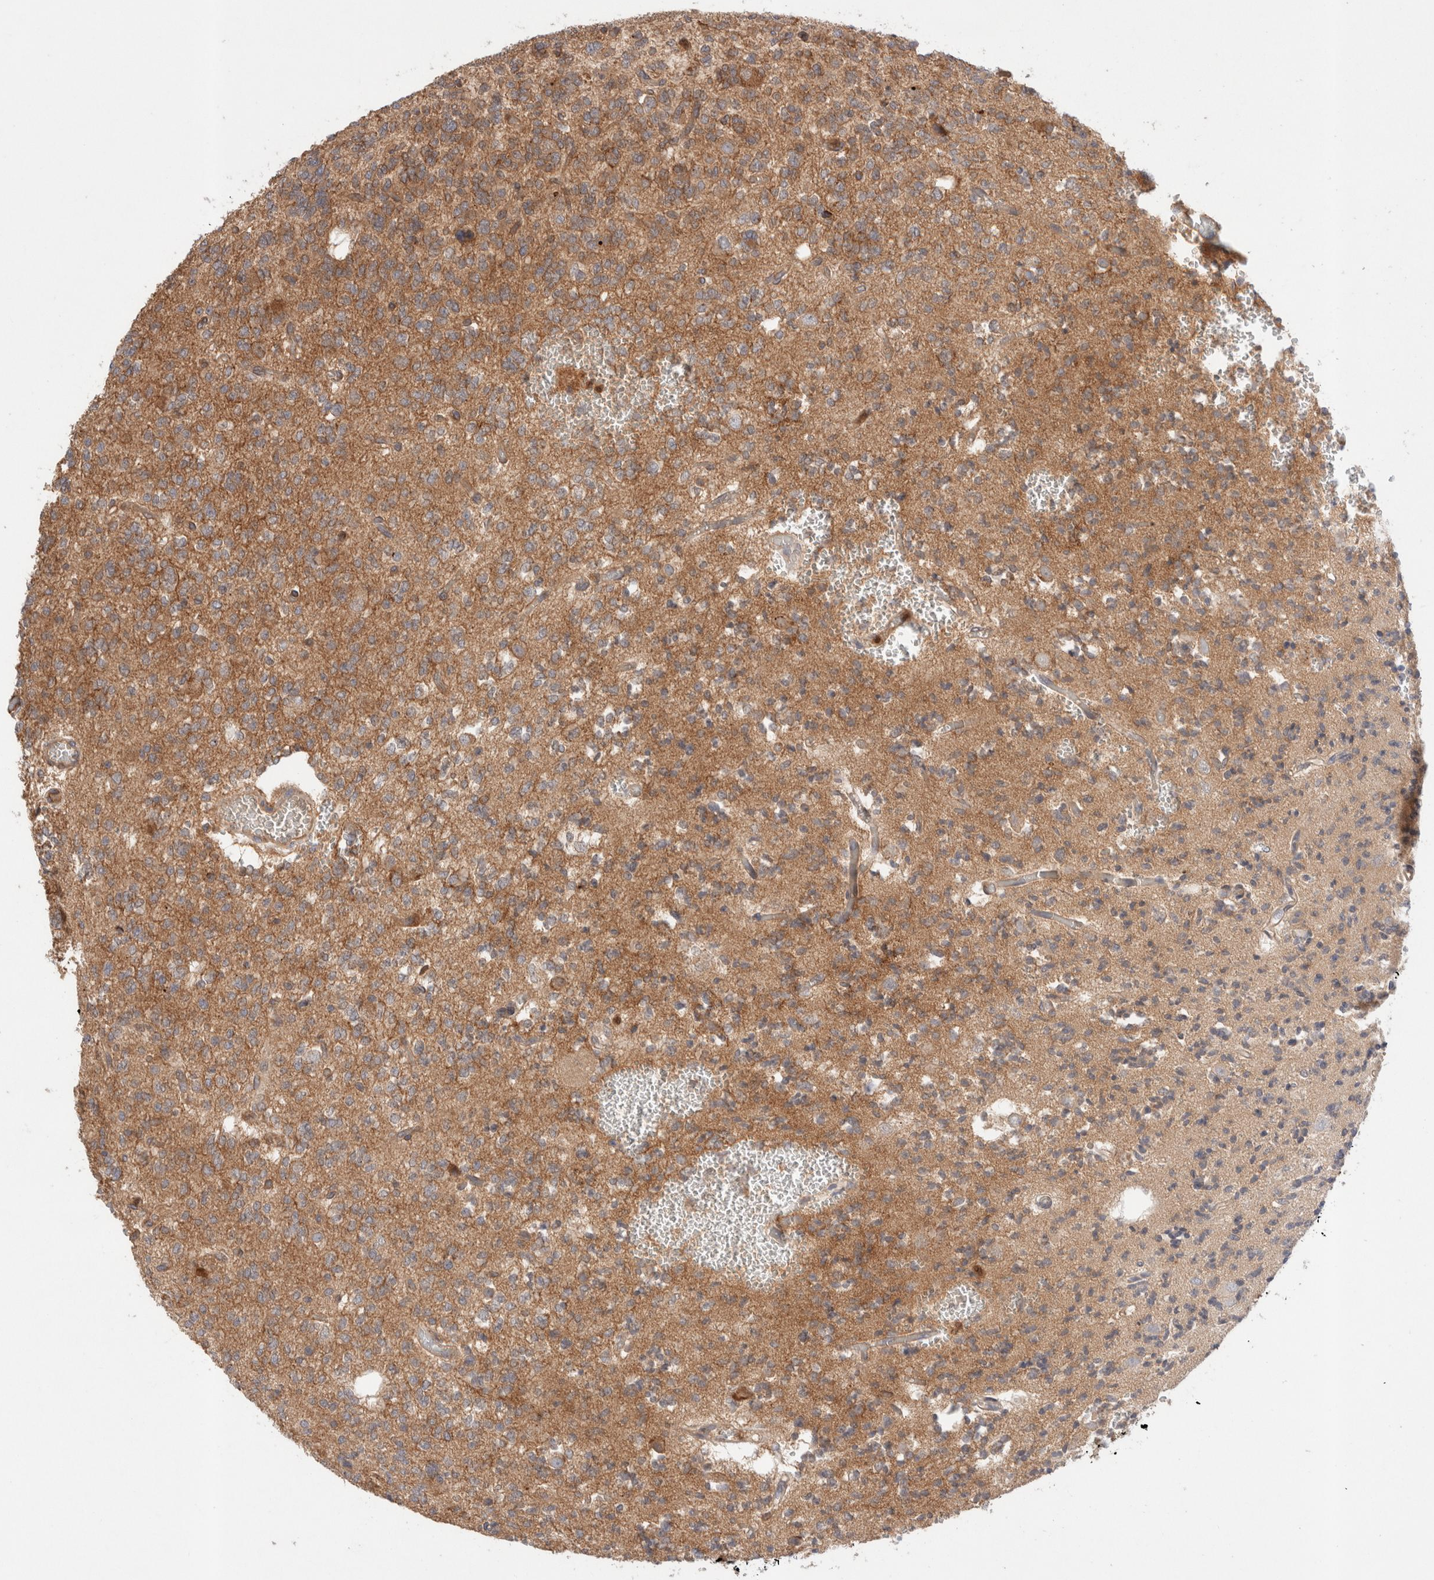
{"staining": {"intensity": "moderate", "quantity": ">75%", "location": "cytoplasmic/membranous"}, "tissue": "glioma", "cell_type": "Tumor cells", "image_type": "cancer", "snomed": [{"axis": "morphology", "description": "Glioma, malignant, Low grade"}, {"axis": "topography", "description": "Brain"}], "caption": "Moderate cytoplasmic/membranous expression is seen in about >75% of tumor cells in glioma.", "gene": "SIKE1", "patient": {"sex": "male", "age": 38}}